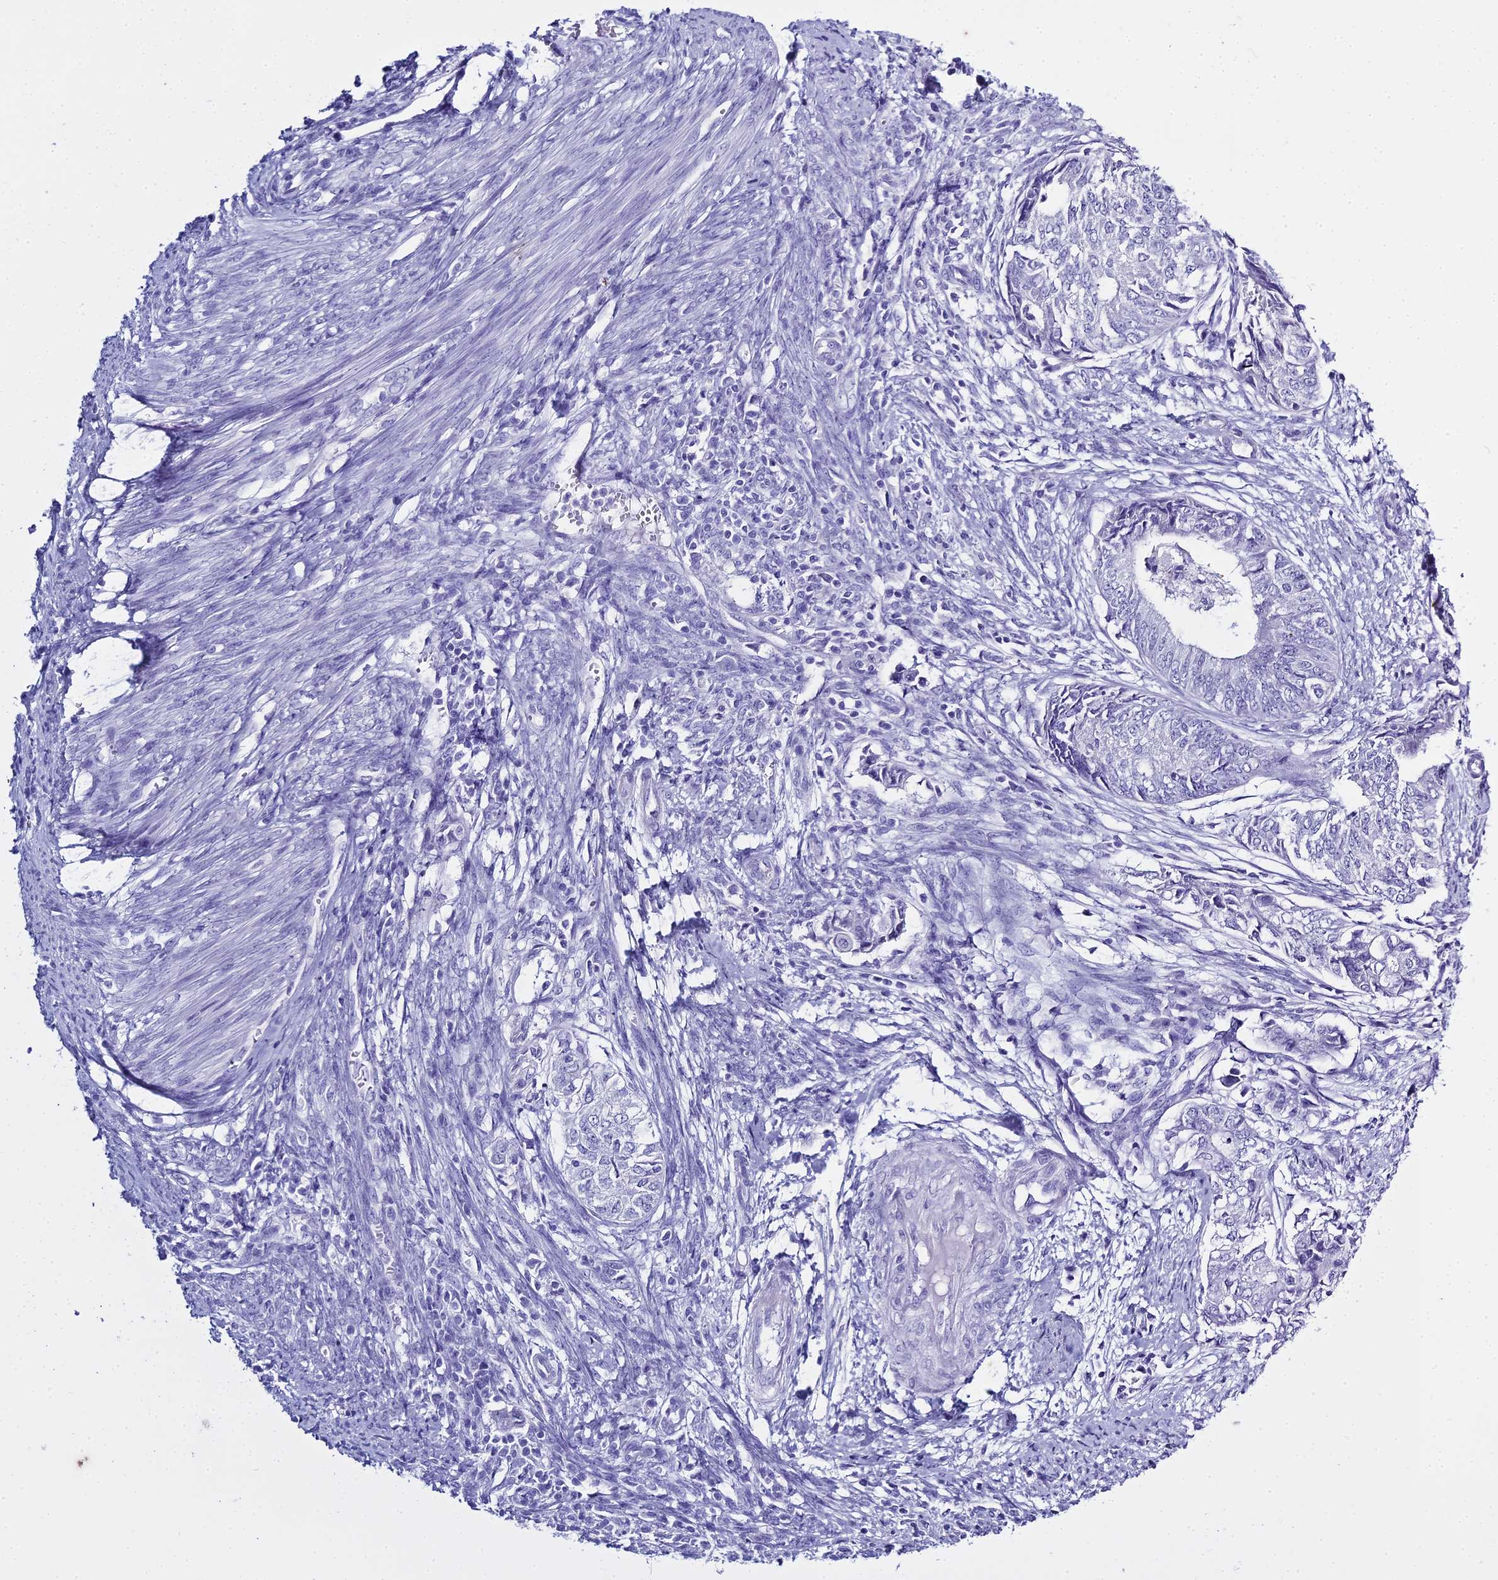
{"staining": {"intensity": "negative", "quantity": "none", "location": "none"}, "tissue": "endometrial cancer", "cell_type": "Tumor cells", "image_type": "cancer", "snomed": [{"axis": "morphology", "description": "Adenocarcinoma, NOS"}, {"axis": "topography", "description": "Endometrium"}], "caption": "An immunohistochemistry image of adenocarcinoma (endometrial) is shown. There is no staining in tumor cells of adenocarcinoma (endometrial).", "gene": "HMGB4", "patient": {"sex": "female", "age": 62}}